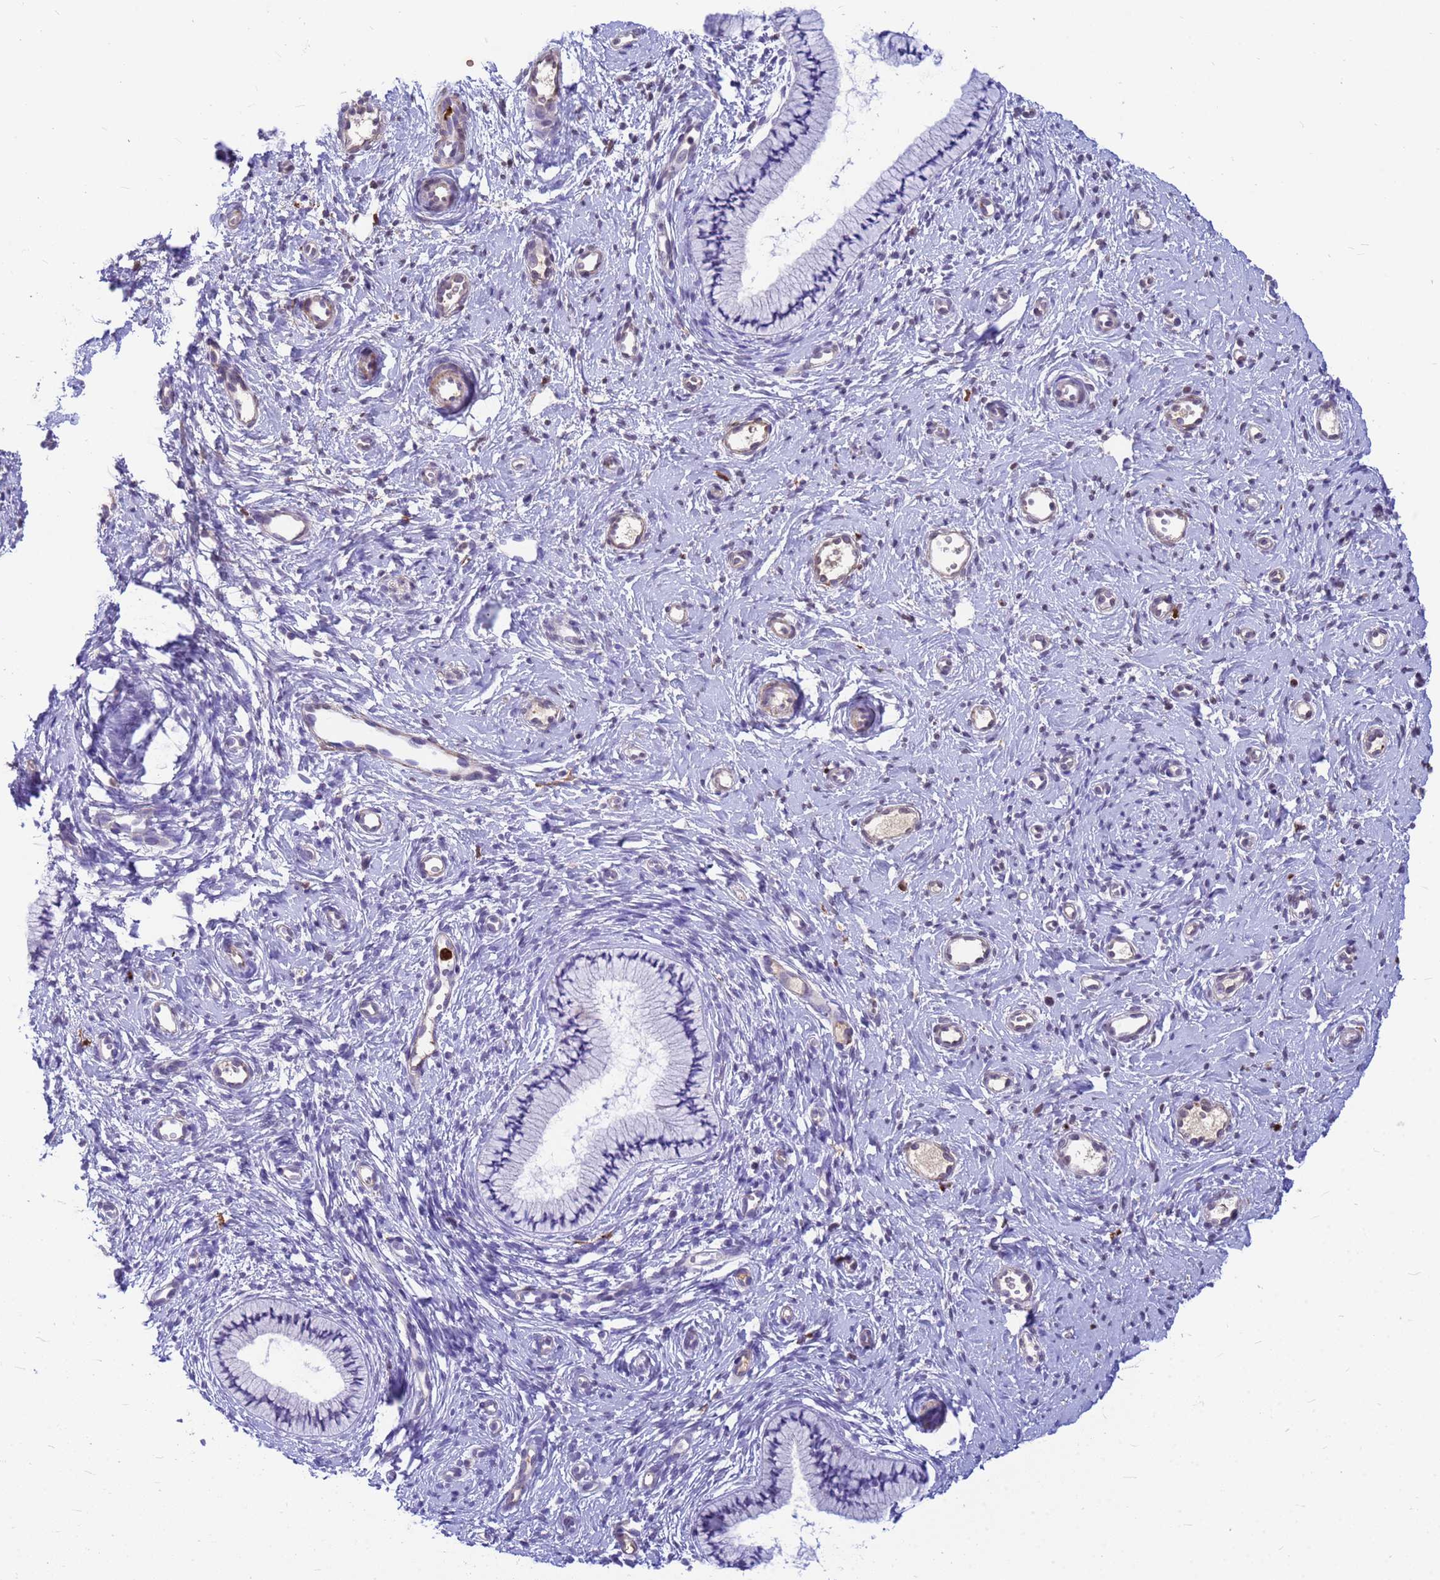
{"staining": {"intensity": "negative", "quantity": "none", "location": "none"}, "tissue": "cervix", "cell_type": "Glandular cells", "image_type": "normal", "snomed": [{"axis": "morphology", "description": "Normal tissue, NOS"}, {"axis": "topography", "description": "Cervix"}], "caption": "Immunohistochemistry (IHC) micrograph of benign cervix: human cervix stained with DAB (3,3'-diaminobenzidine) reveals no significant protein staining in glandular cells.", "gene": "ORM1", "patient": {"sex": "female", "age": 57}}